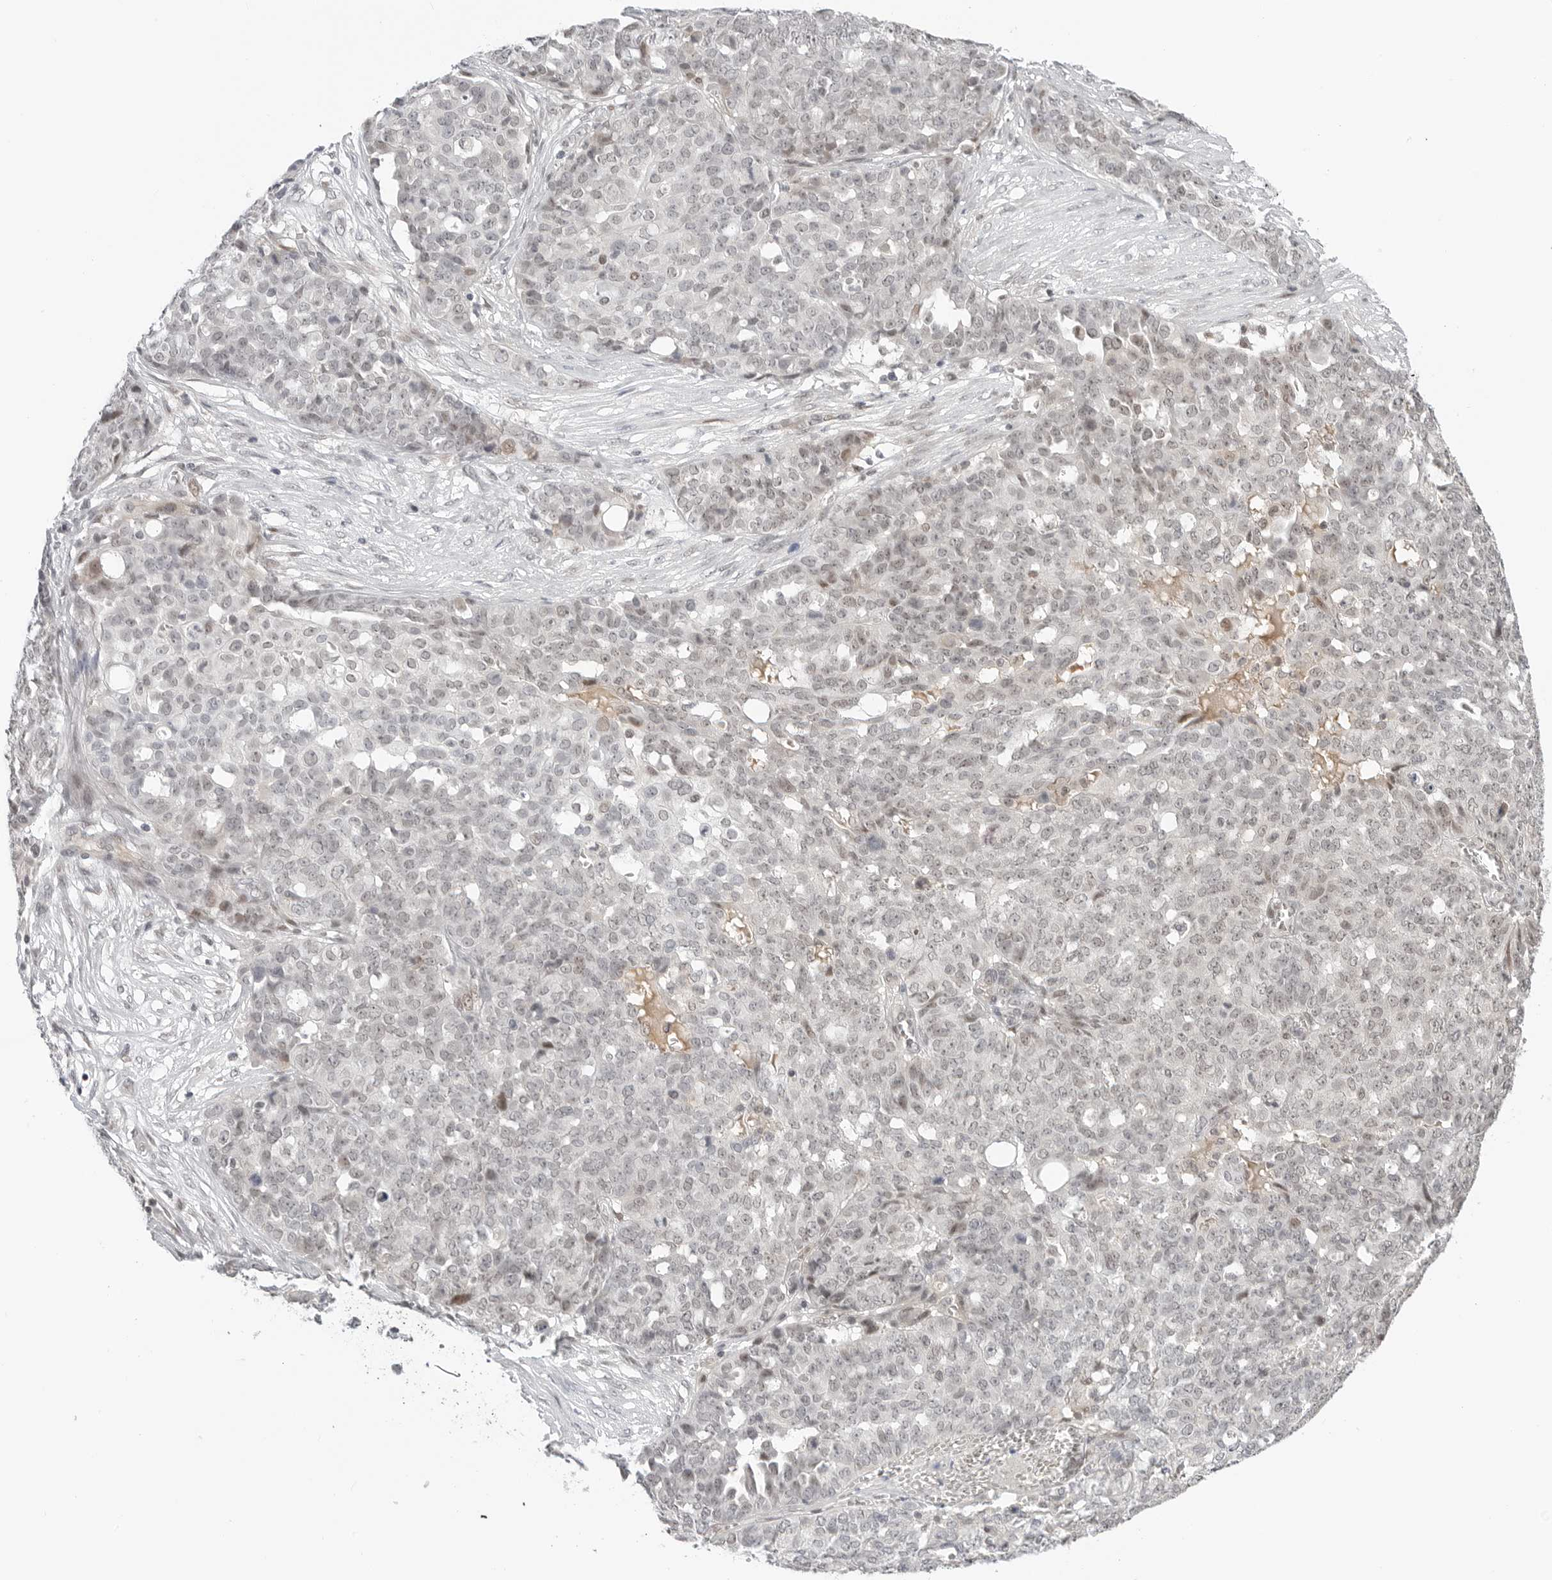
{"staining": {"intensity": "weak", "quantity": "<25%", "location": "nuclear"}, "tissue": "ovarian cancer", "cell_type": "Tumor cells", "image_type": "cancer", "snomed": [{"axis": "morphology", "description": "Cystadenocarcinoma, serous, NOS"}, {"axis": "topography", "description": "Soft tissue"}, {"axis": "topography", "description": "Ovary"}], "caption": "The image demonstrates no staining of tumor cells in ovarian cancer.", "gene": "TSEN2", "patient": {"sex": "female", "age": 57}}